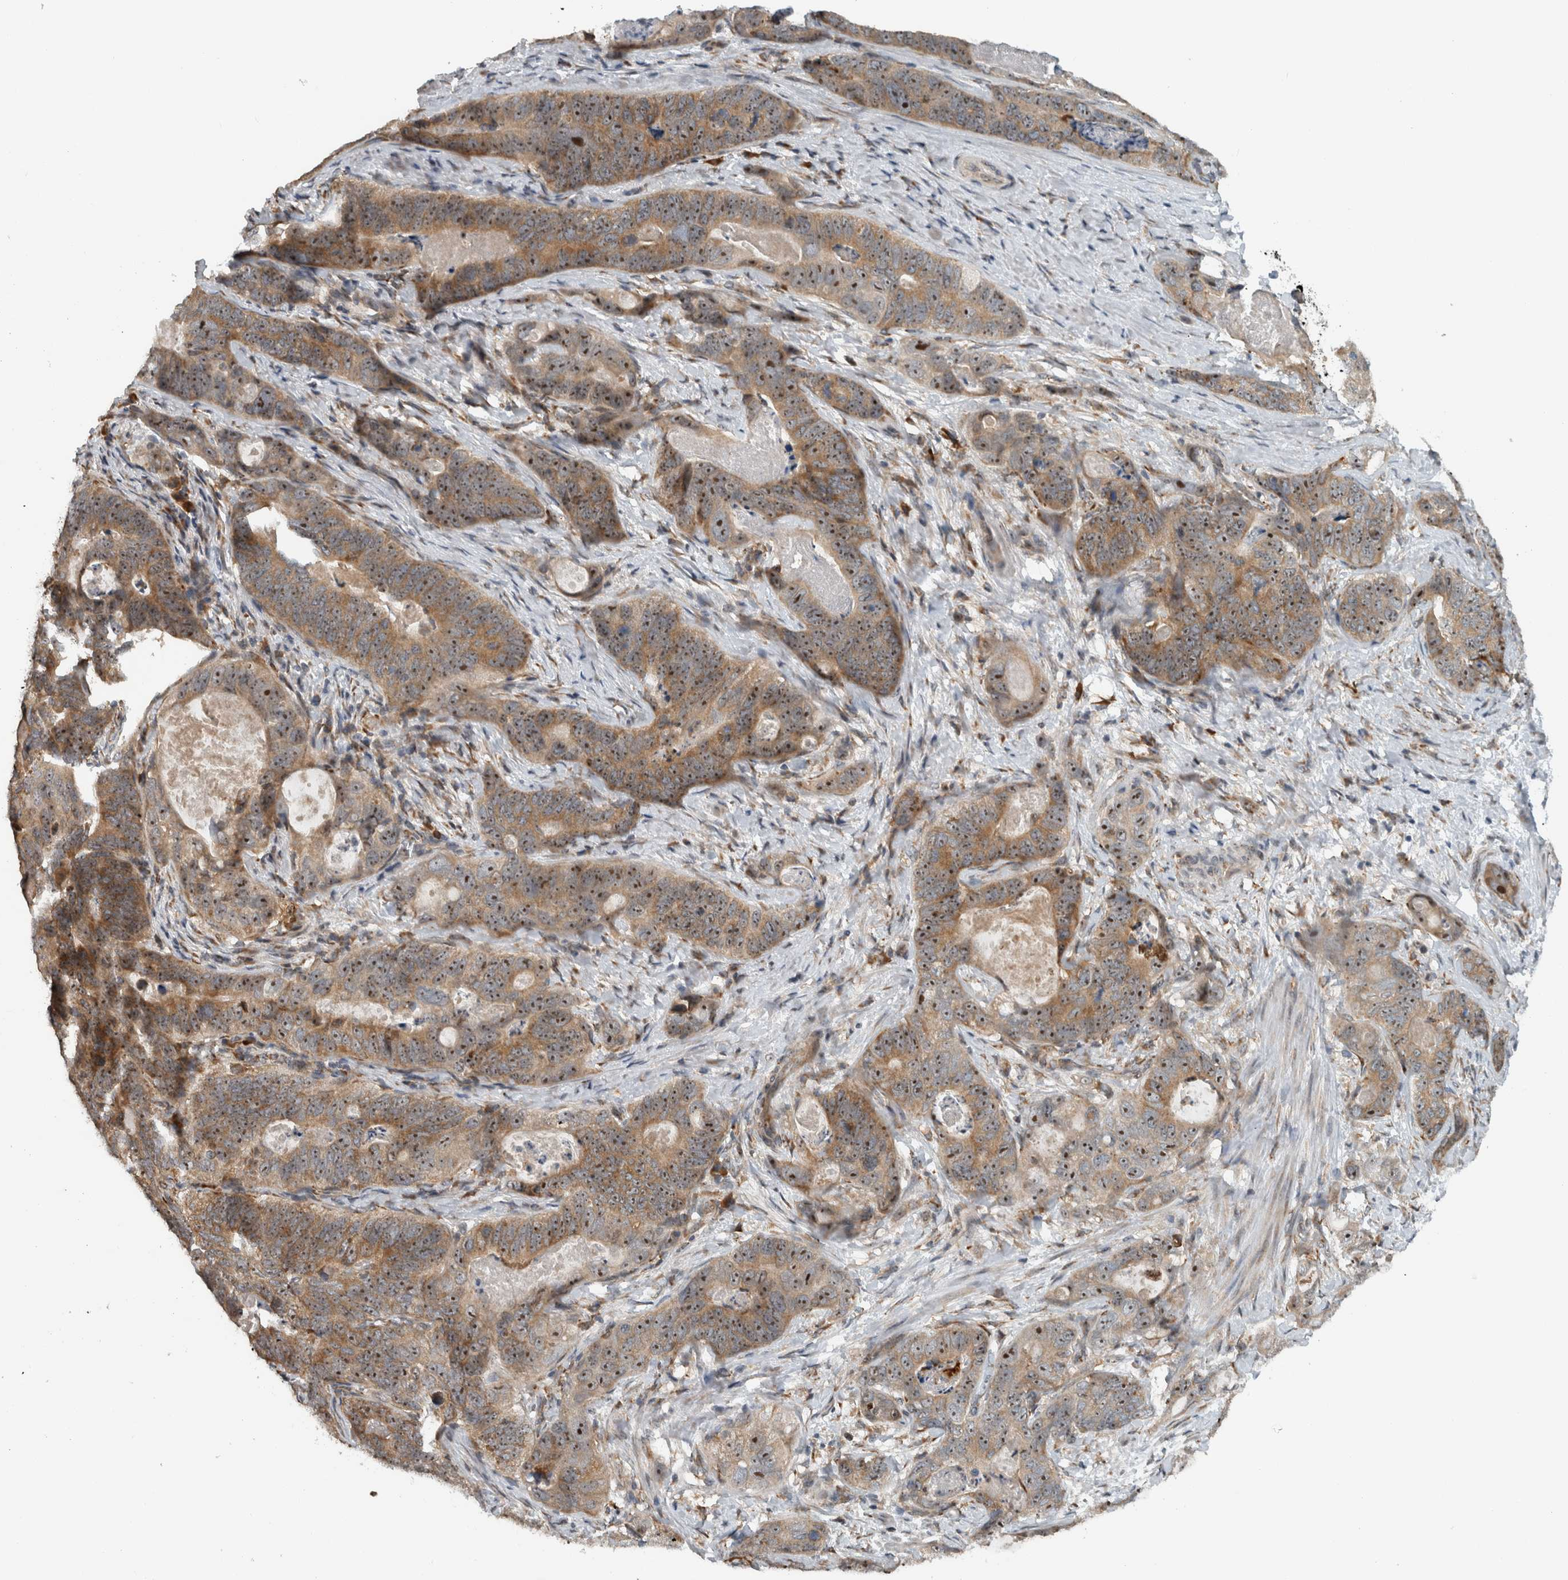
{"staining": {"intensity": "moderate", "quantity": ">75%", "location": "cytoplasmic/membranous,nuclear"}, "tissue": "stomach cancer", "cell_type": "Tumor cells", "image_type": "cancer", "snomed": [{"axis": "morphology", "description": "Normal tissue, NOS"}, {"axis": "morphology", "description": "Adenocarcinoma, NOS"}, {"axis": "topography", "description": "Stomach"}], "caption": "Human stomach cancer stained with a brown dye reveals moderate cytoplasmic/membranous and nuclear positive positivity in about >75% of tumor cells.", "gene": "GPR137B", "patient": {"sex": "female", "age": 89}}